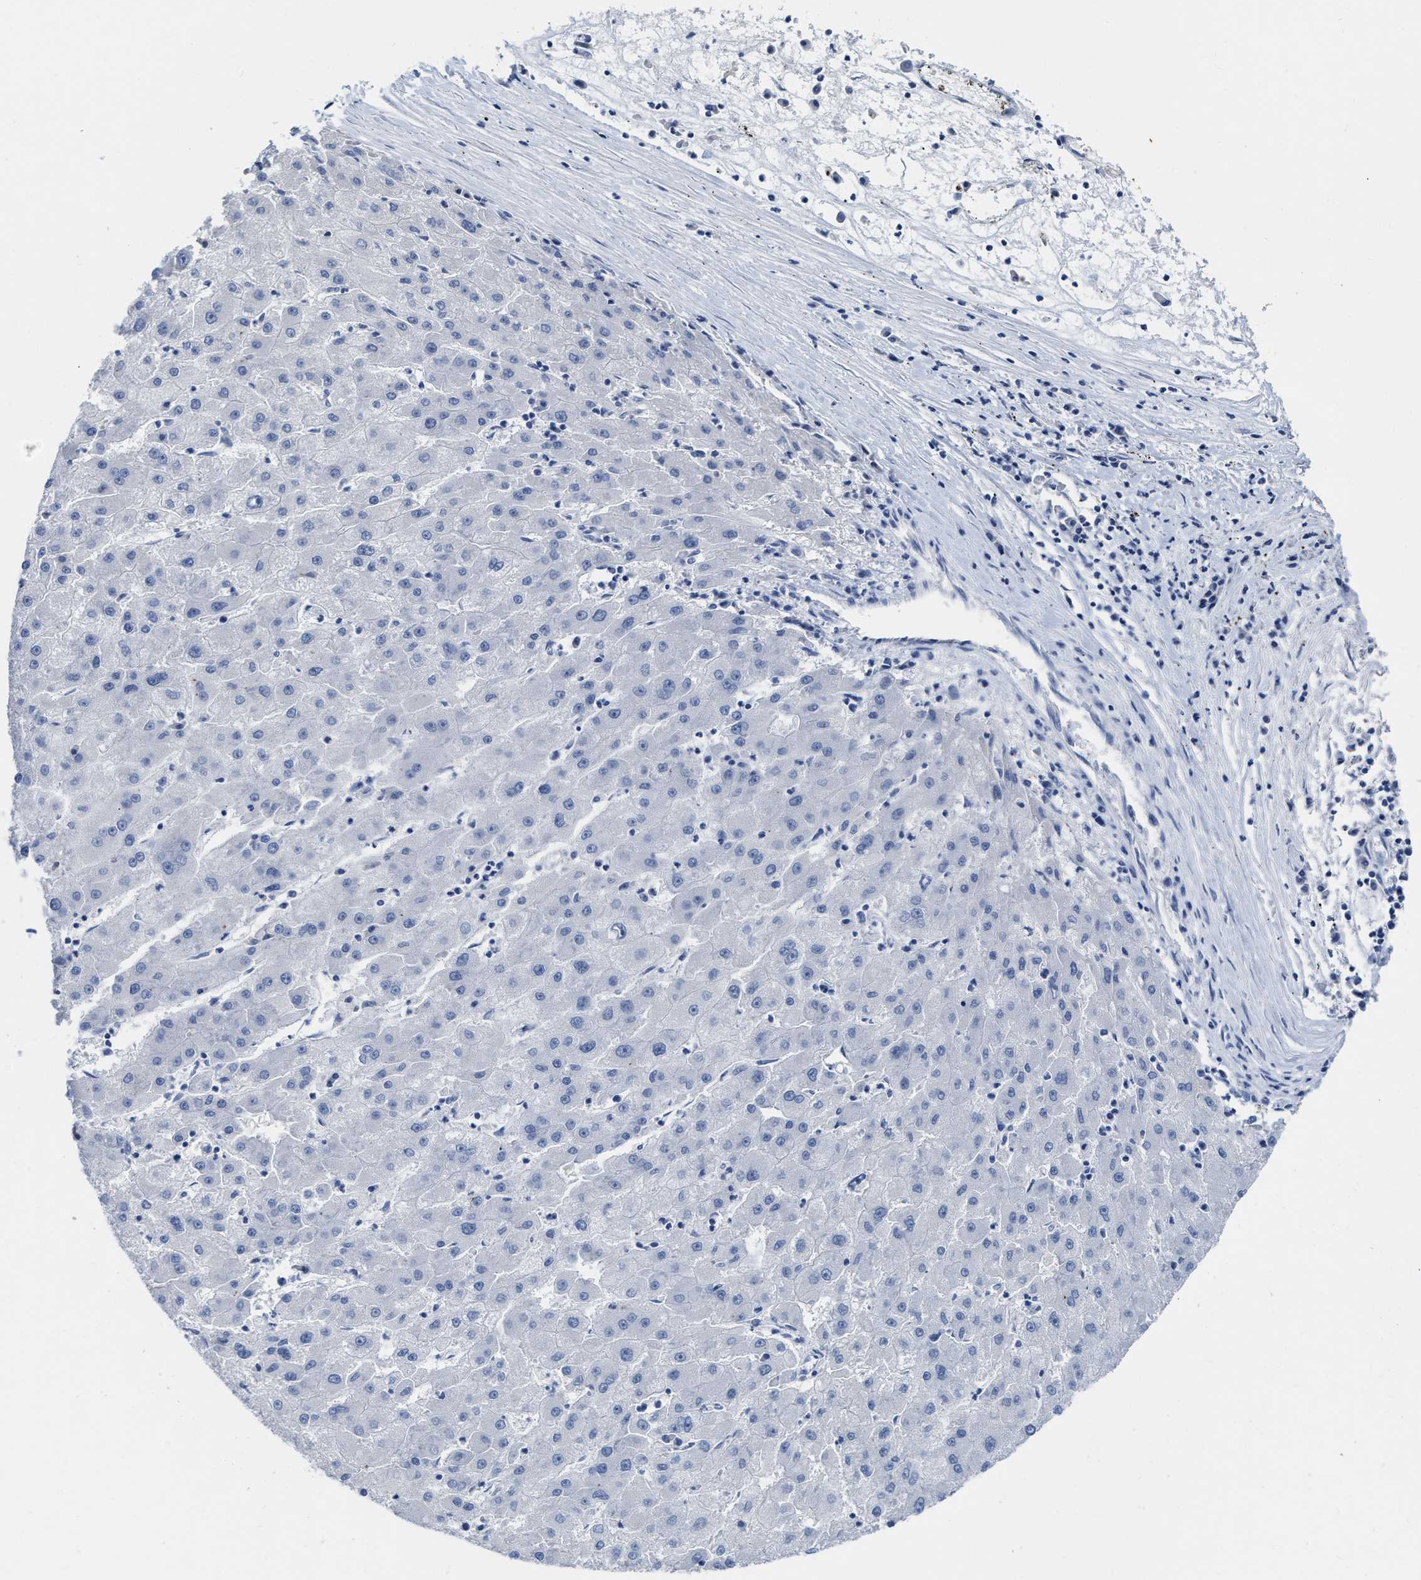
{"staining": {"intensity": "negative", "quantity": "none", "location": "none"}, "tissue": "liver cancer", "cell_type": "Tumor cells", "image_type": "cancer", "snomed": [{"axis": "morphology", "description": "Carcinoma, Hepatocellular, NOS"}, {"axis": "topography", "description": "Liver"}], "caption": "Protein analysis of hepatocellular carcinoma (liver) shows no significant staining in tumor cells.", "gene": "CEACAM5", "patient": {"sex": "male", "age": 72}}